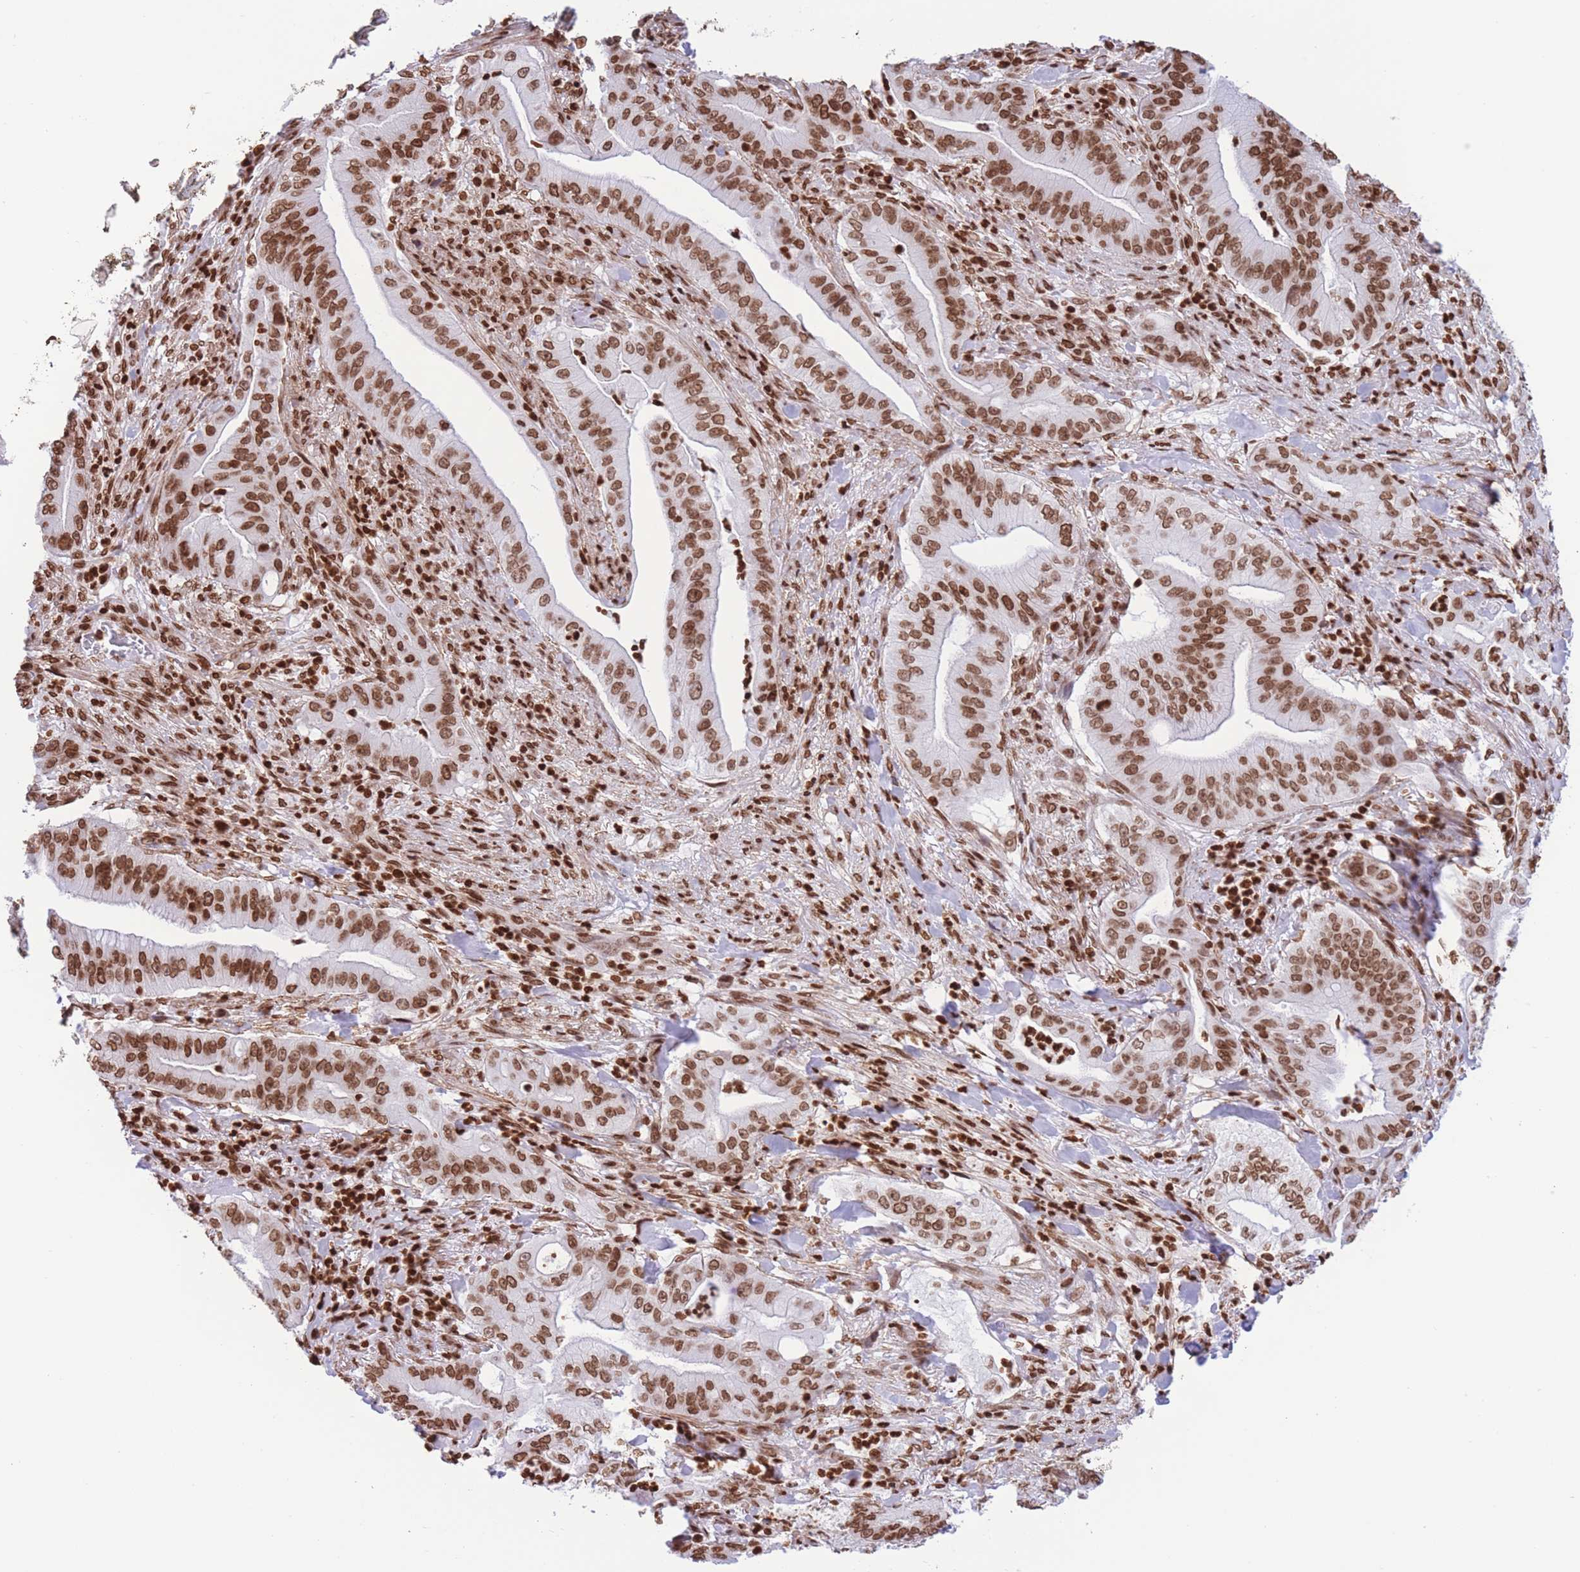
{"staining": {"intensity": "moderate", "quantity": ">75%", "location": "nuclear"}, "tissue": "pancreatic cancer", "cell_type": "Tumor cells", "image_type": "cancer", "snomed": [{"axis": "morphology", "description": "Adenocarcinoma, NOS"}, {"axis": "topography", "description": "Pancreas"}], "caption": "IHC image of human adenocarcinoma (pancreatic) stained for a protein (brown), which displays medium levels of moderate nuclear staining in approximately >75% of tumor cells.", "gene": "H2BC11", "patient": {"sex": "male", "age": 71}}